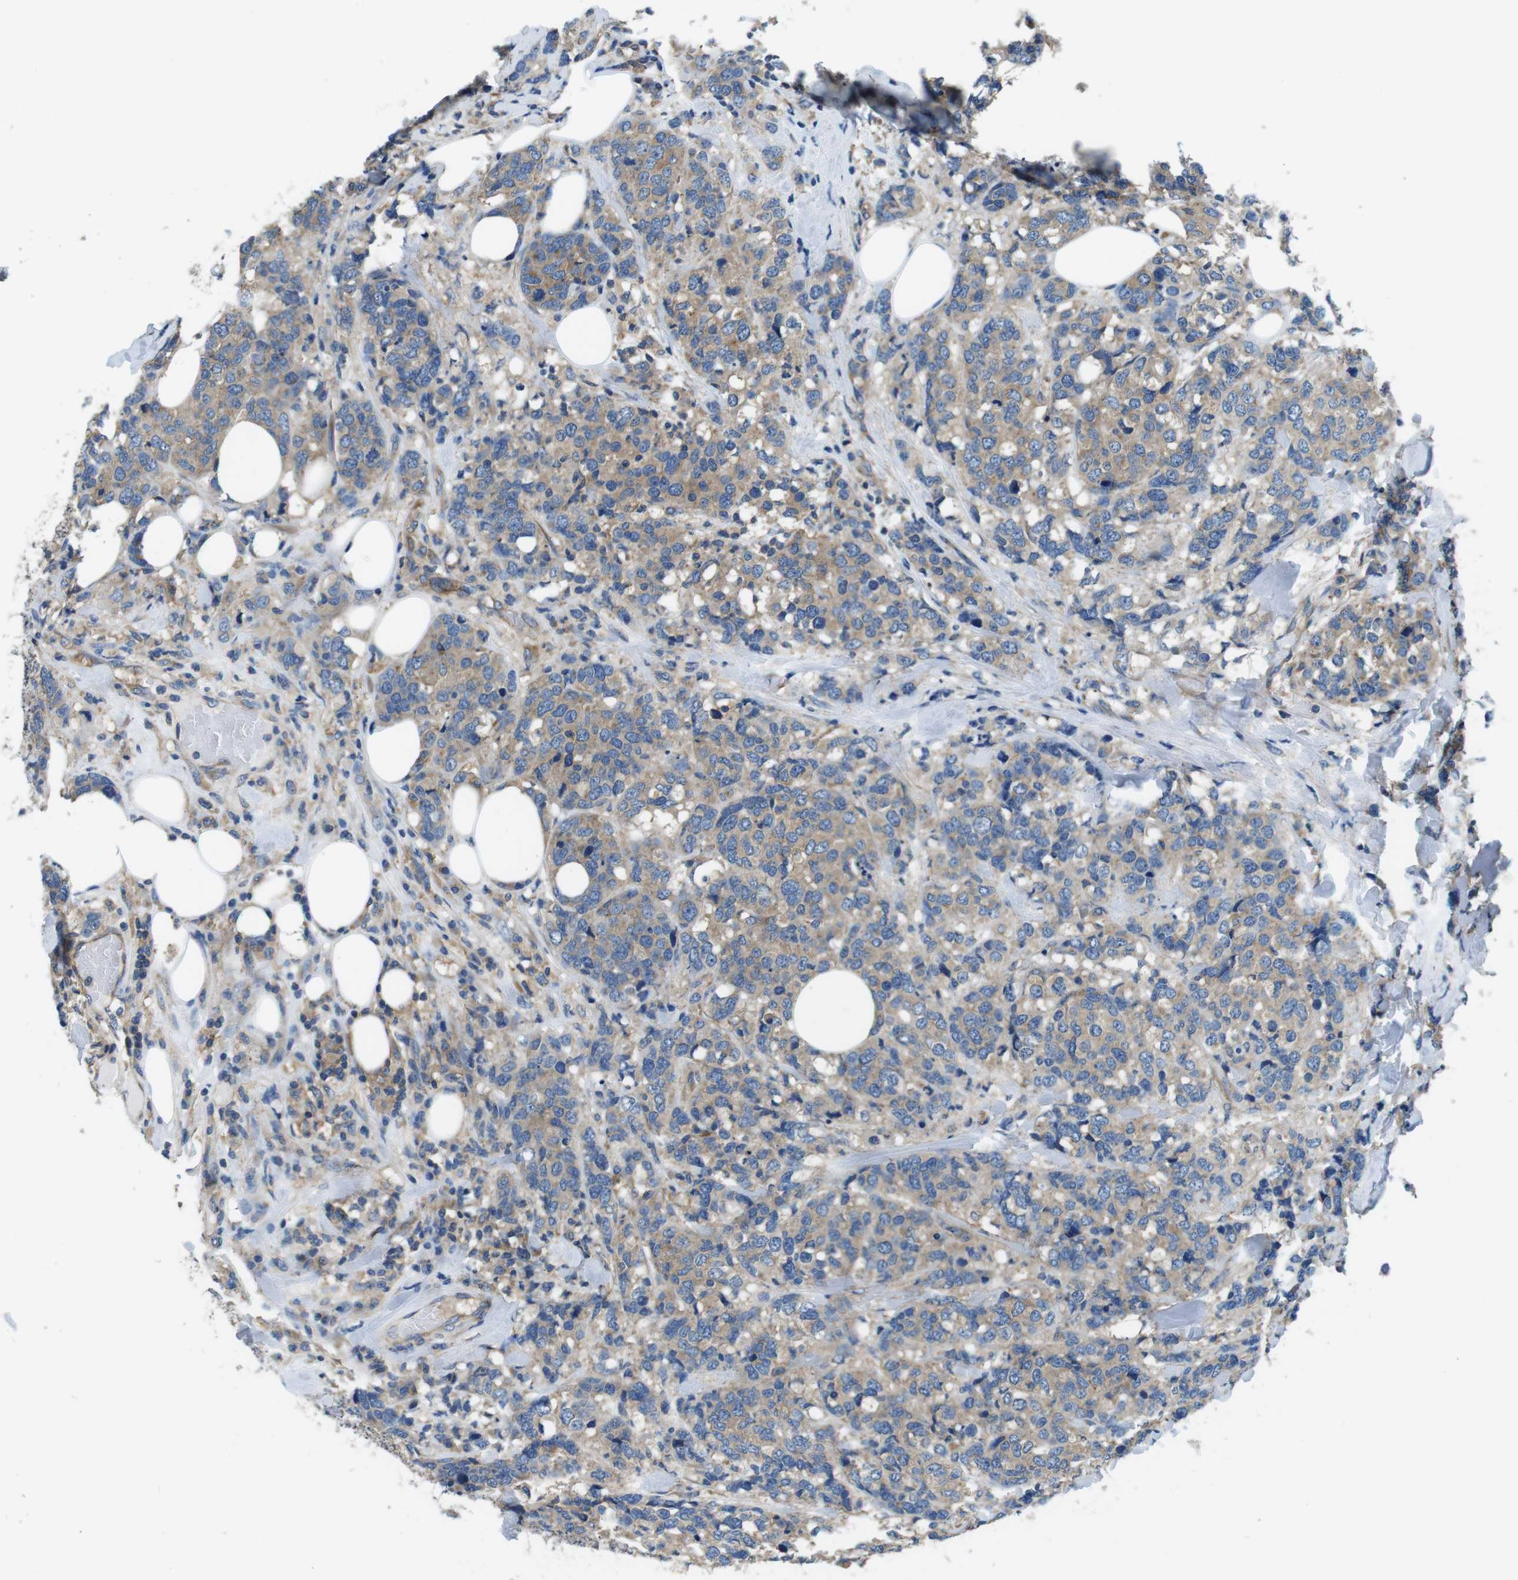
{"staining": {"intensity": "weak", "quantity": ">75%", "location": "cytoplasmic/membranous"}, "tissue": "breast cancer", "cell_type": "Tumor cells", "image_type": "cancer", "snomed": [{"axis": "morphology", "description": "Lobular carcinoma"}, {"axis": "topography", "description": "Breast"}], "caption": "The immunohistochemical stain shows weak cytoplasmic/membranous staining in tumor cells of breast cancer tissue.", "gene": "DENND4C", "patient": {"sex": "female", "age": 59}}